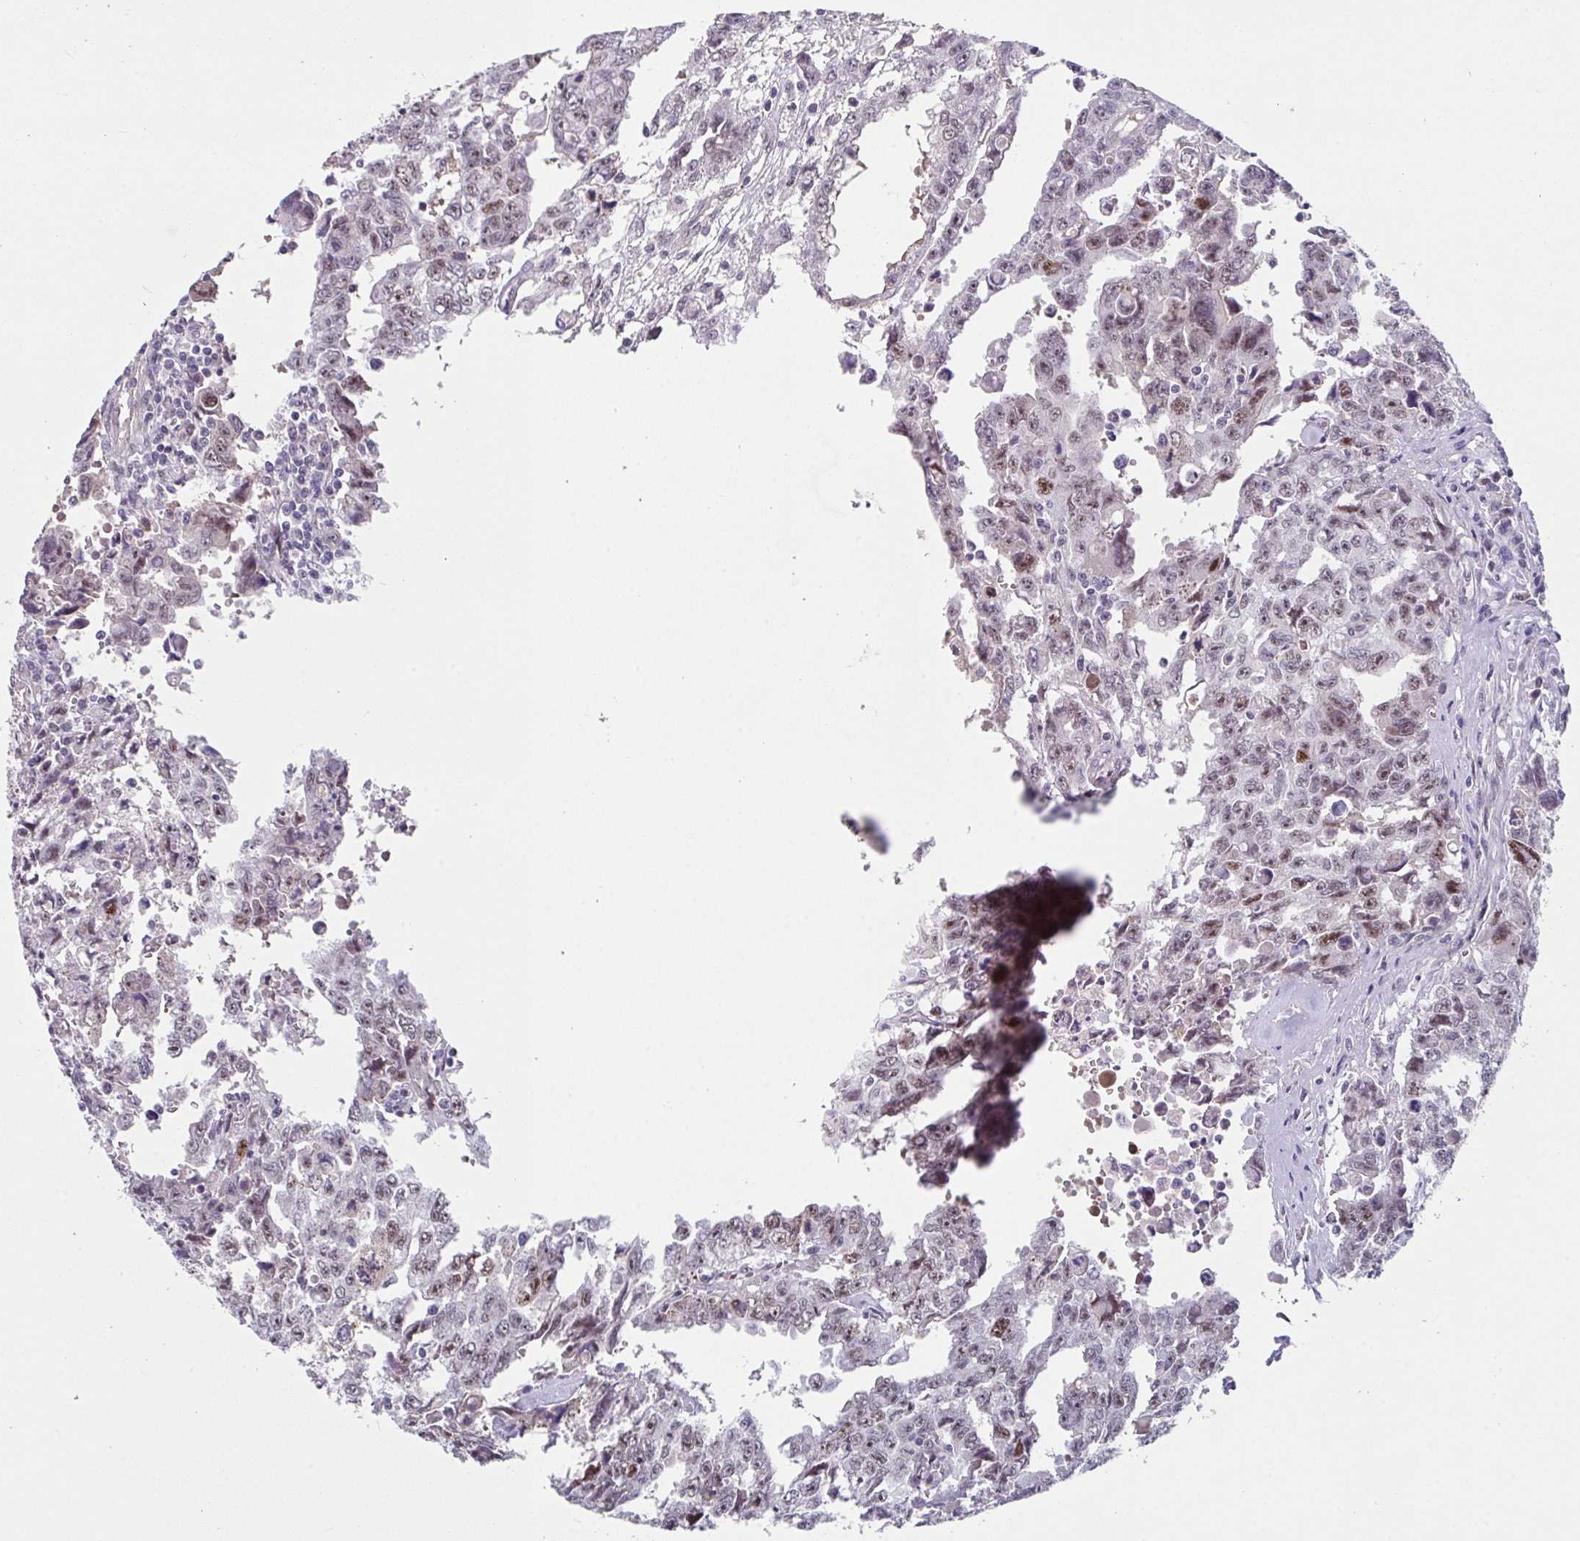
{"staining": {"intensity": "weak", "quantity": ">75%", "location": "nuclear"}, "tissue": "testis cancer", "cell_type": "Tumor cells", "image_type": "cancer", "snomed": [{"axis": "morphology", "description": "Carcinoma, Embryonal, NOS"}, {"axis": "topography", "description": "Testis"}], "caption": "Testis cancer was stained to show a protein in brown. There is low levels of weak nuclear expression in approximately >75% of tumor cells. The staining was performed using DAB (3,3'-diaminobenzidine) to visualize the protein expression in brown, while the nuclei were stained in blue with hematoxylin (Magnification: 20x).", "gene": "RBBP6", "patient": {"sex": "male", "age": 24}}